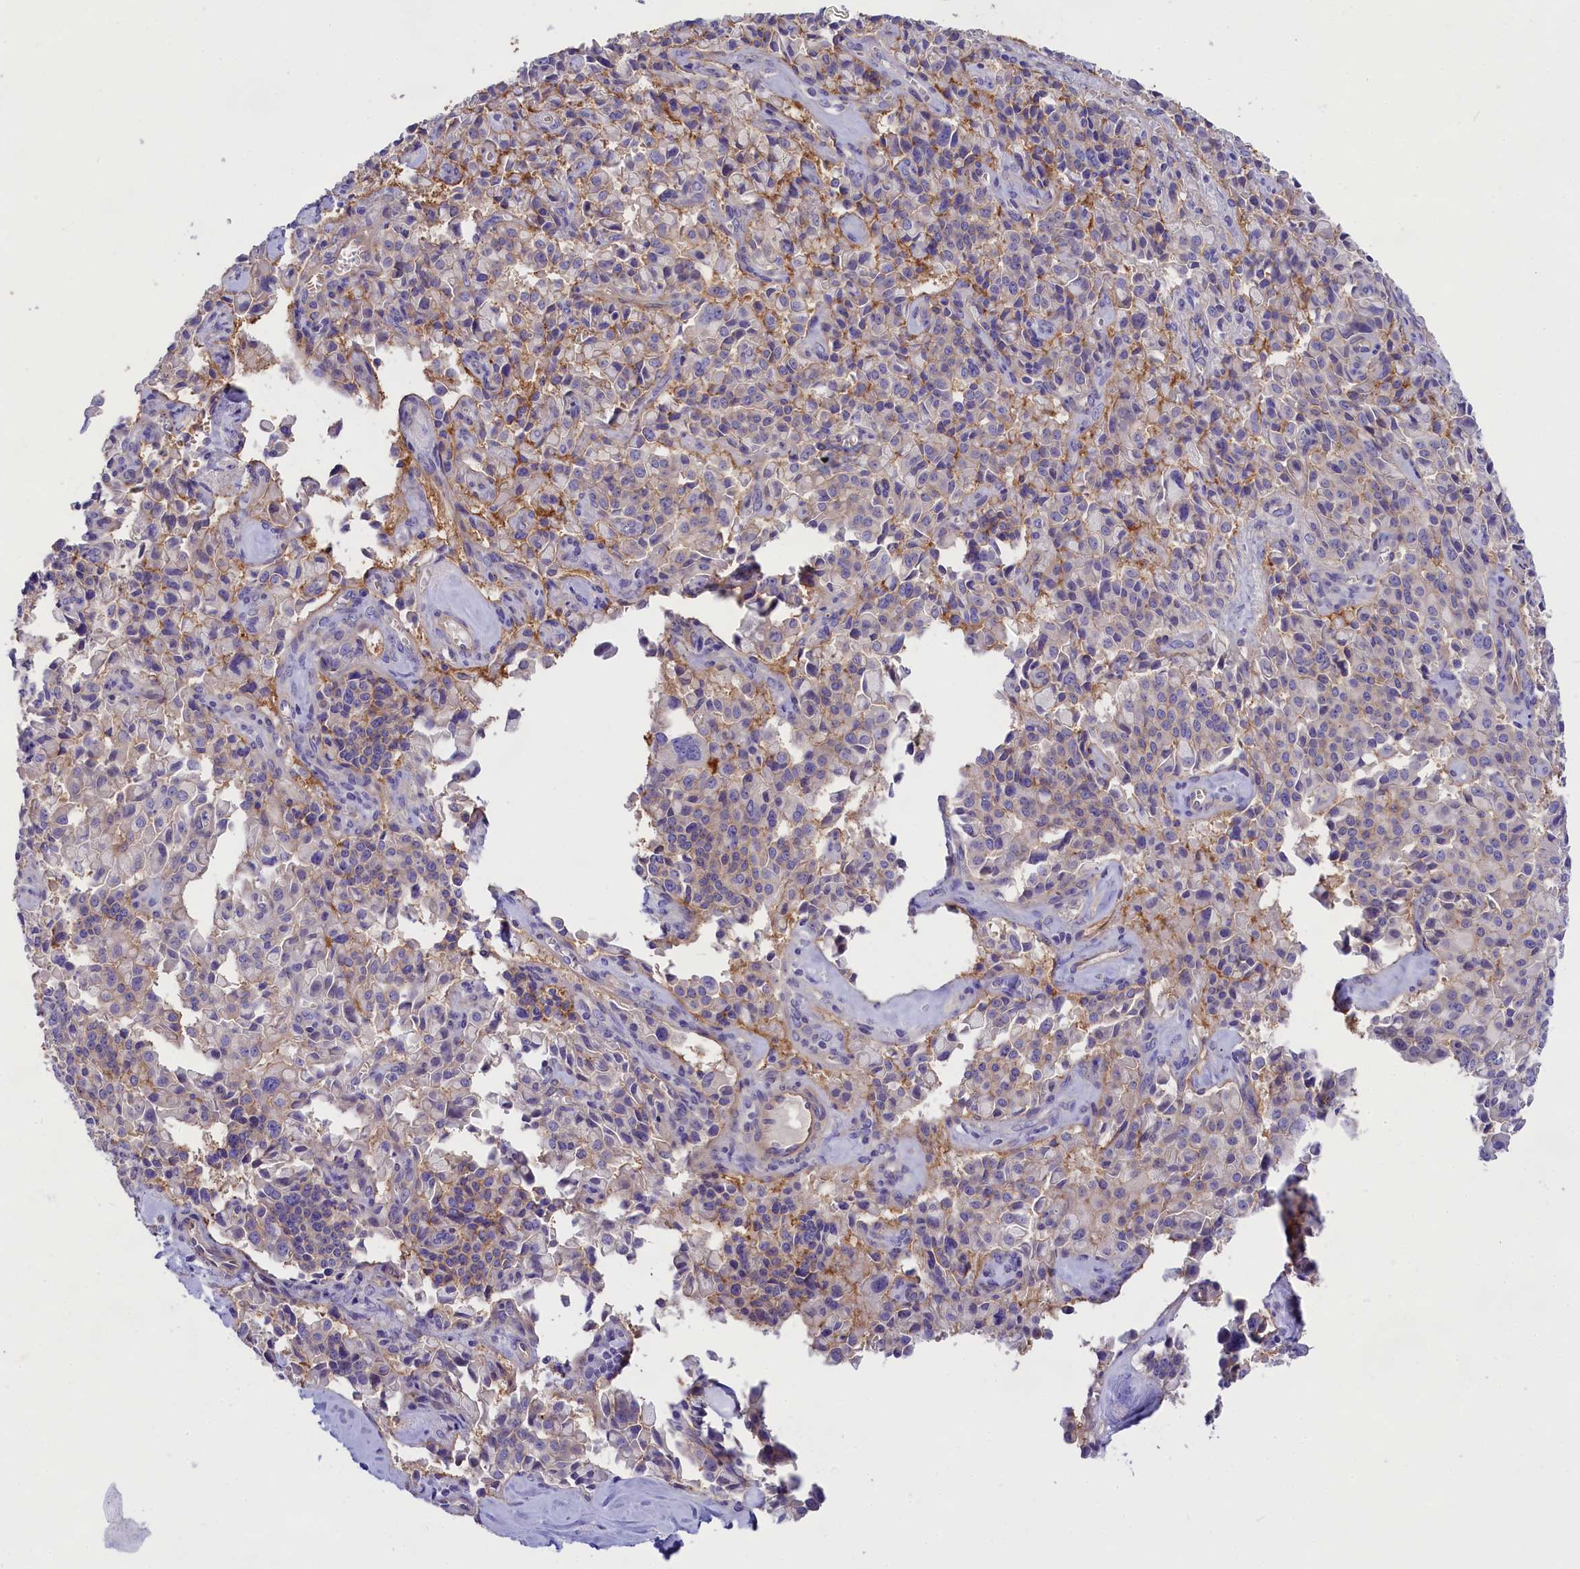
{"staining": {"intensity": "negative", "quantity": "none", "location": "none"}, "tissue": "pancreatic cancer", "cell_type": "Tumor cells", "image_type": "cancer", "snomed": [{"axis": "morphology", "description": "Adenocarcinoma, NOS"}, {"axis": "topography", "description": "Pancreas"}], "caption": "IHC of pancreatic adenocarcinoma shows no staining in tumor cells.", "gene": "PPP1R13L", "patient": {"sex": "male", "age": 65}}